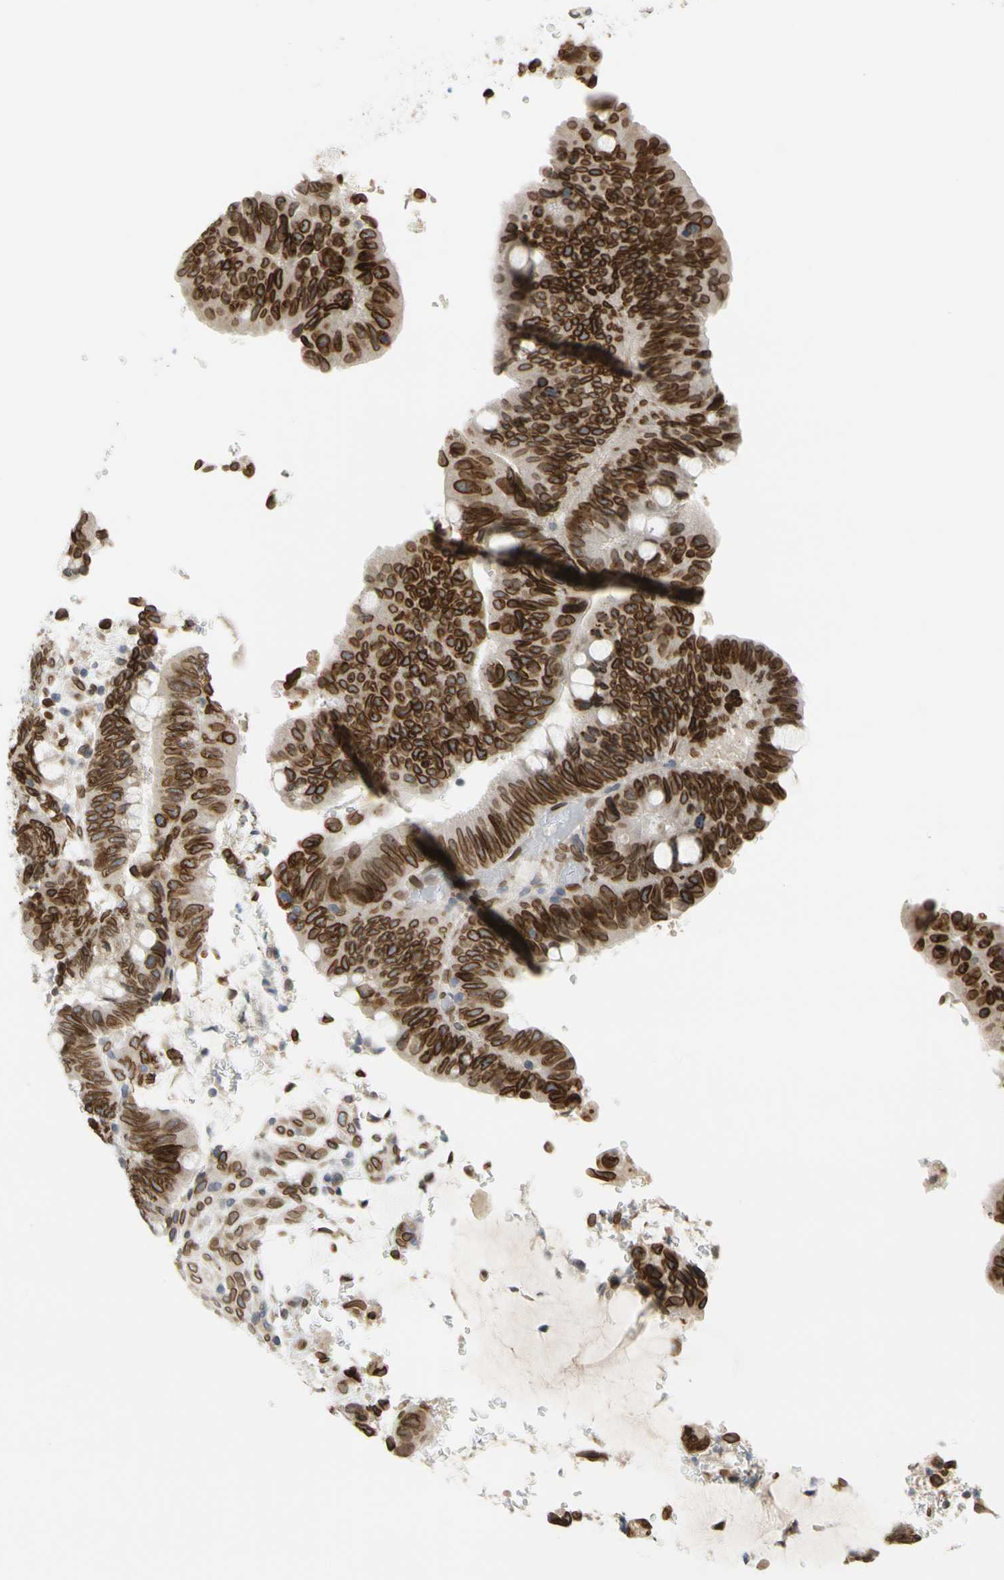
{"staining": {"intensity": "strong", "quantity": ">75%", "location": "cytoplasmic/membranous,nuclear"}, "tissue": "colorectal cancer", "cell_type": "Tumor cells", "image_type": "cancer", "snomed": [{"axis": "morphology", "description": "Normal tissue, NOS"}, {"axis": "morphology", "description": "Adenocarcinoma, NOS"}, {"axis": "topography", "description": "Rectum"}, {"axis": "topography", "description": "Peripheral nerve tissue"}], "caption": "Immunohistochemistry (IHC) histopathology image of human colorectal cancer (adenocarcinoma) stained for a protein (brown), which exhibits high levels of strong cytoplasmic/membranous and nuclear staining in approximately >75% of tumor cells.", "gene": "SUN1", "patient": {"sex": "male", "age": 92}}